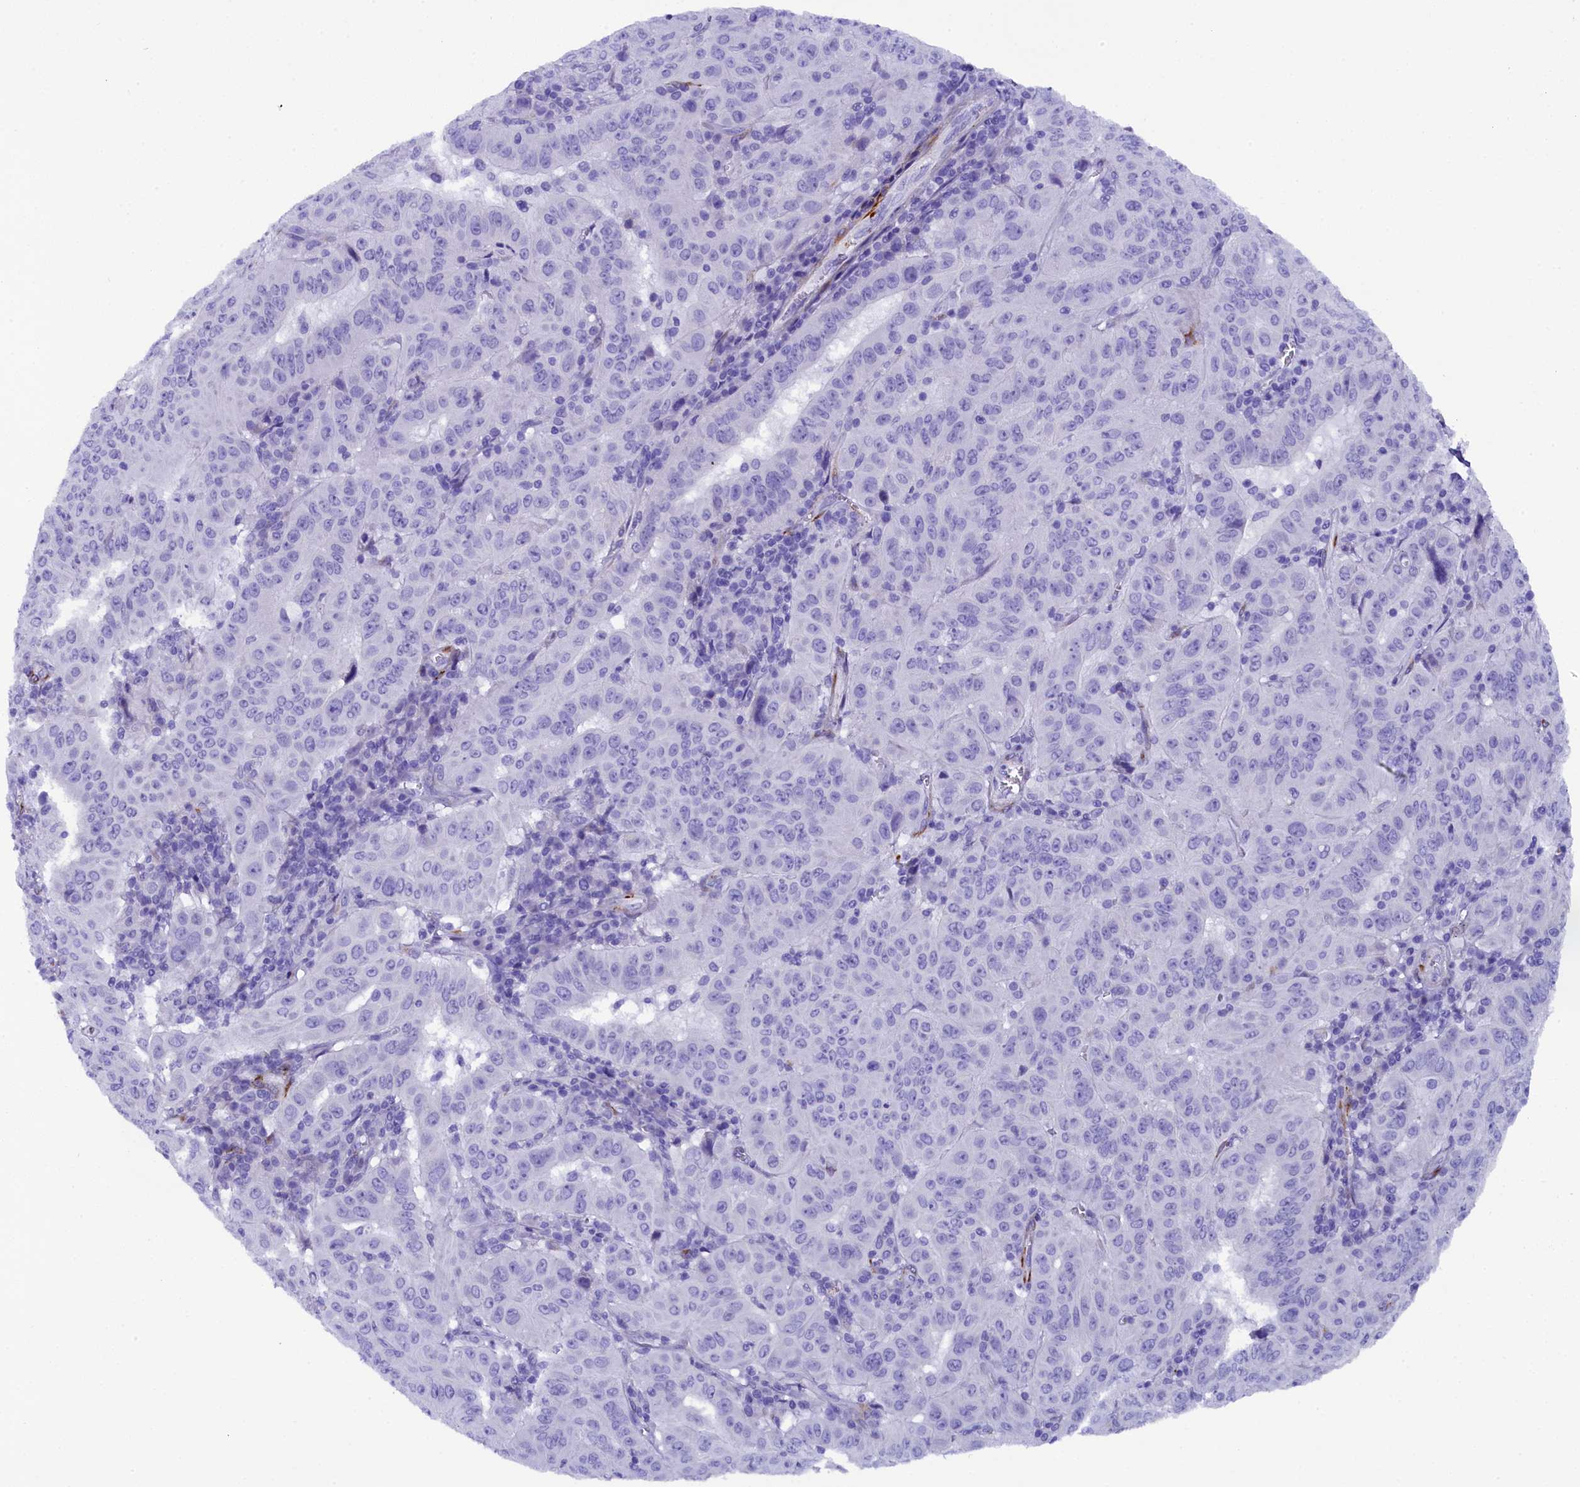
{"staining": {"intensity": "negative", "quantity": "none", "location": "none"}, "tissue": "pancreatic cancer", "cell_type": "Tumor cells", "image_type": "cancer", "snomed": [{"axis": "morphology", "description": "Adenocarcinoma, NOS"}, {"axis": "topography", "description": "Pancreas"}], "caption": "The histopathology image reveals no significant positivity in tumor cells of pancreatic cancer (adenocarcinoma). (Brightfield microscopy of DAB (3,3'-diaminobenzidine) immunohistochemistry (IHC) at high magnification).", "gene": "SOD3", "patient": {"sex": "male", "age": 63}}